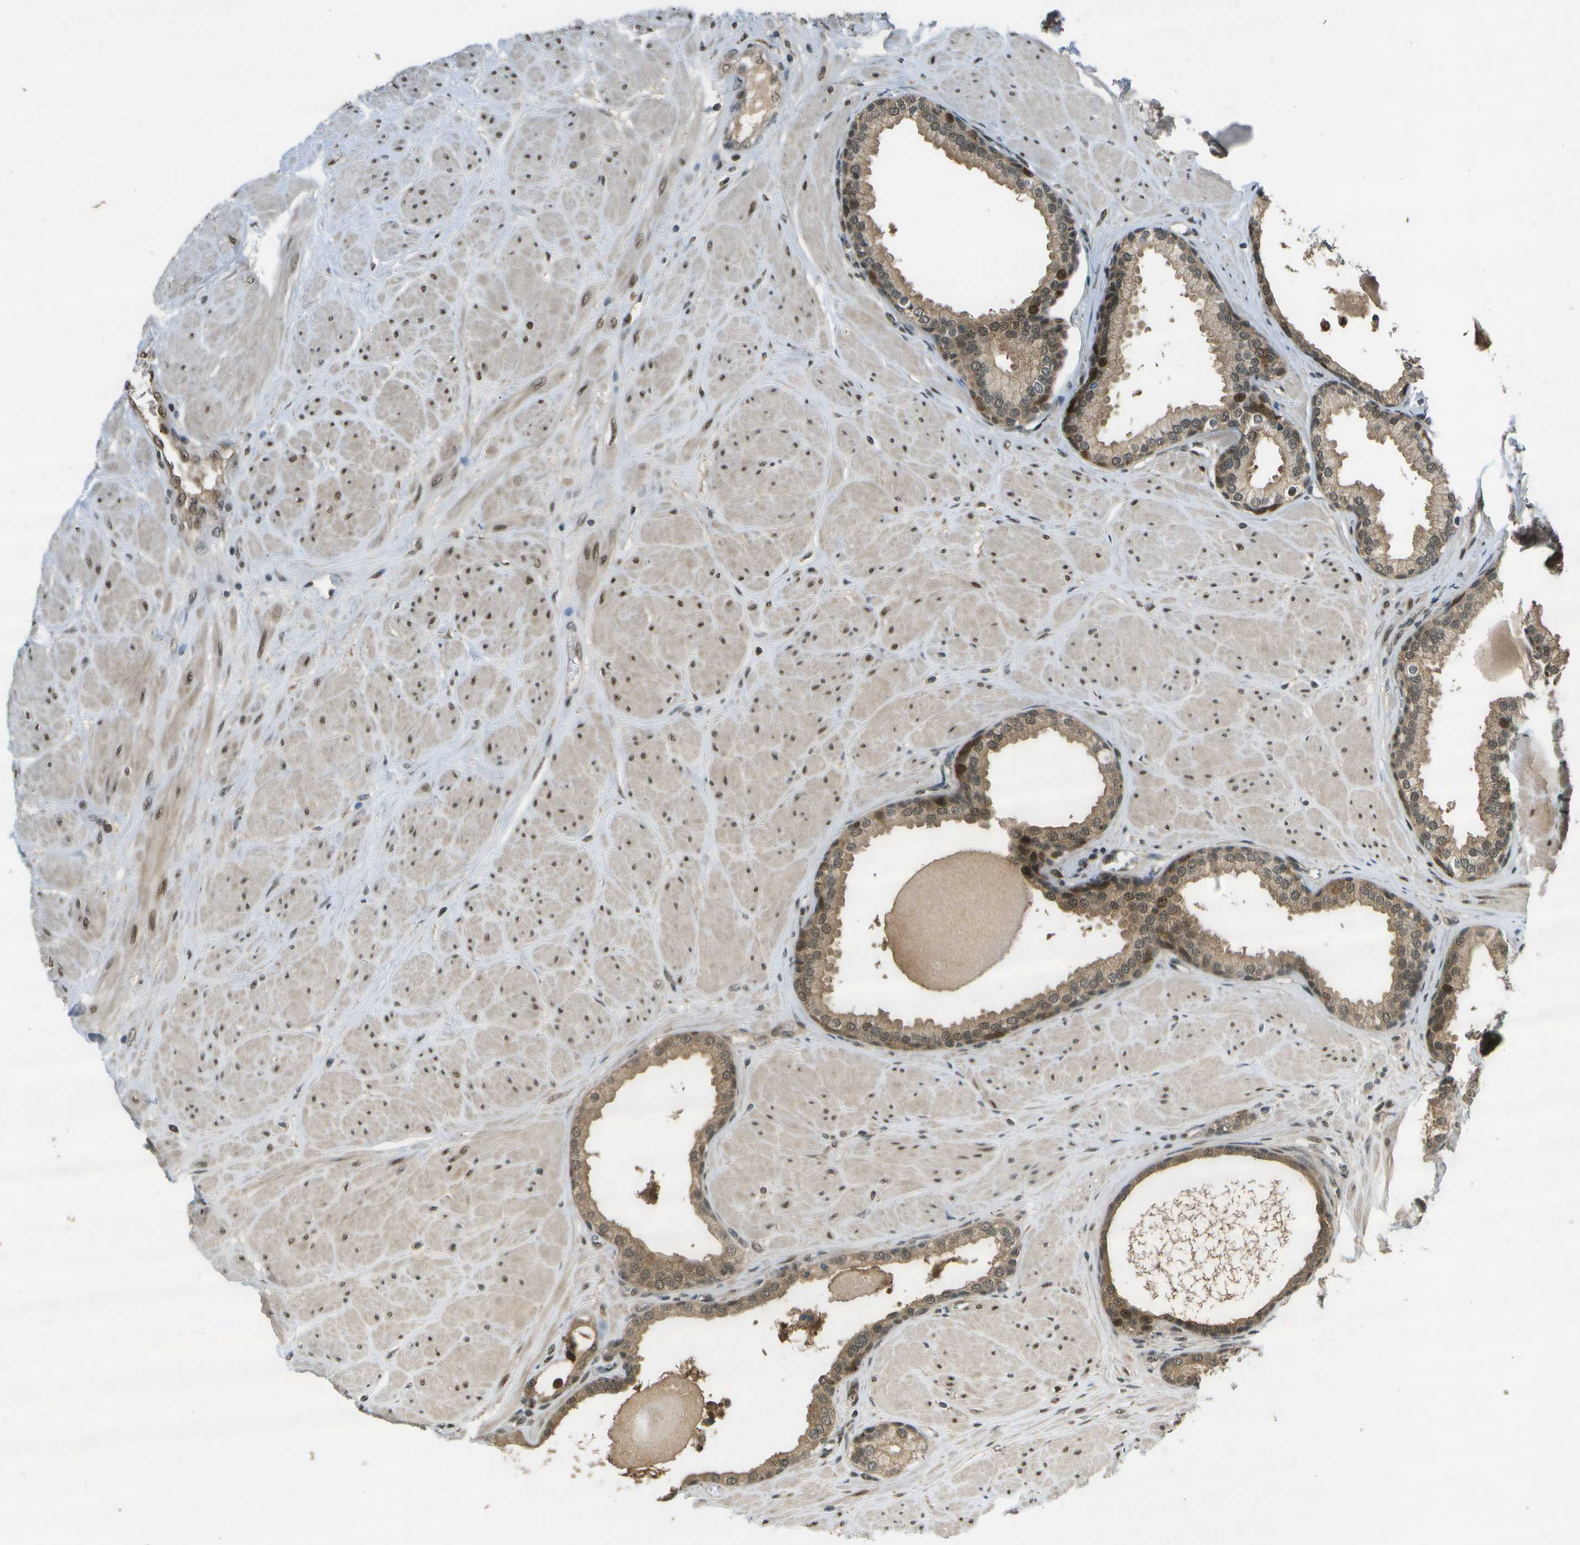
{"staining": {"intensity": "strong", "quantity": ">75%", "location": "cytoplasmic/membranous,nuclear"}, "tissue": "prostate", "cell_type": "Glandular cells", "image_type": "normal", "snomed": [{"axis": "morphology", "description": "Normal tissue, NOS"}, {"axis": "topography", "description": "Prostate"}], "caption": "The image shows a brown stain indicating the presence of a protein in the cytoplasmic/membranous,nuclear of glandular cells in prostate. Using DAB (3,3'-diaminobenzidine) (brown) and hematoxylin (blue) stains, captured at high magnification using brightfield microscopy.", "gene": "GANC", "patient": {"sex": "male", "age": 51}}